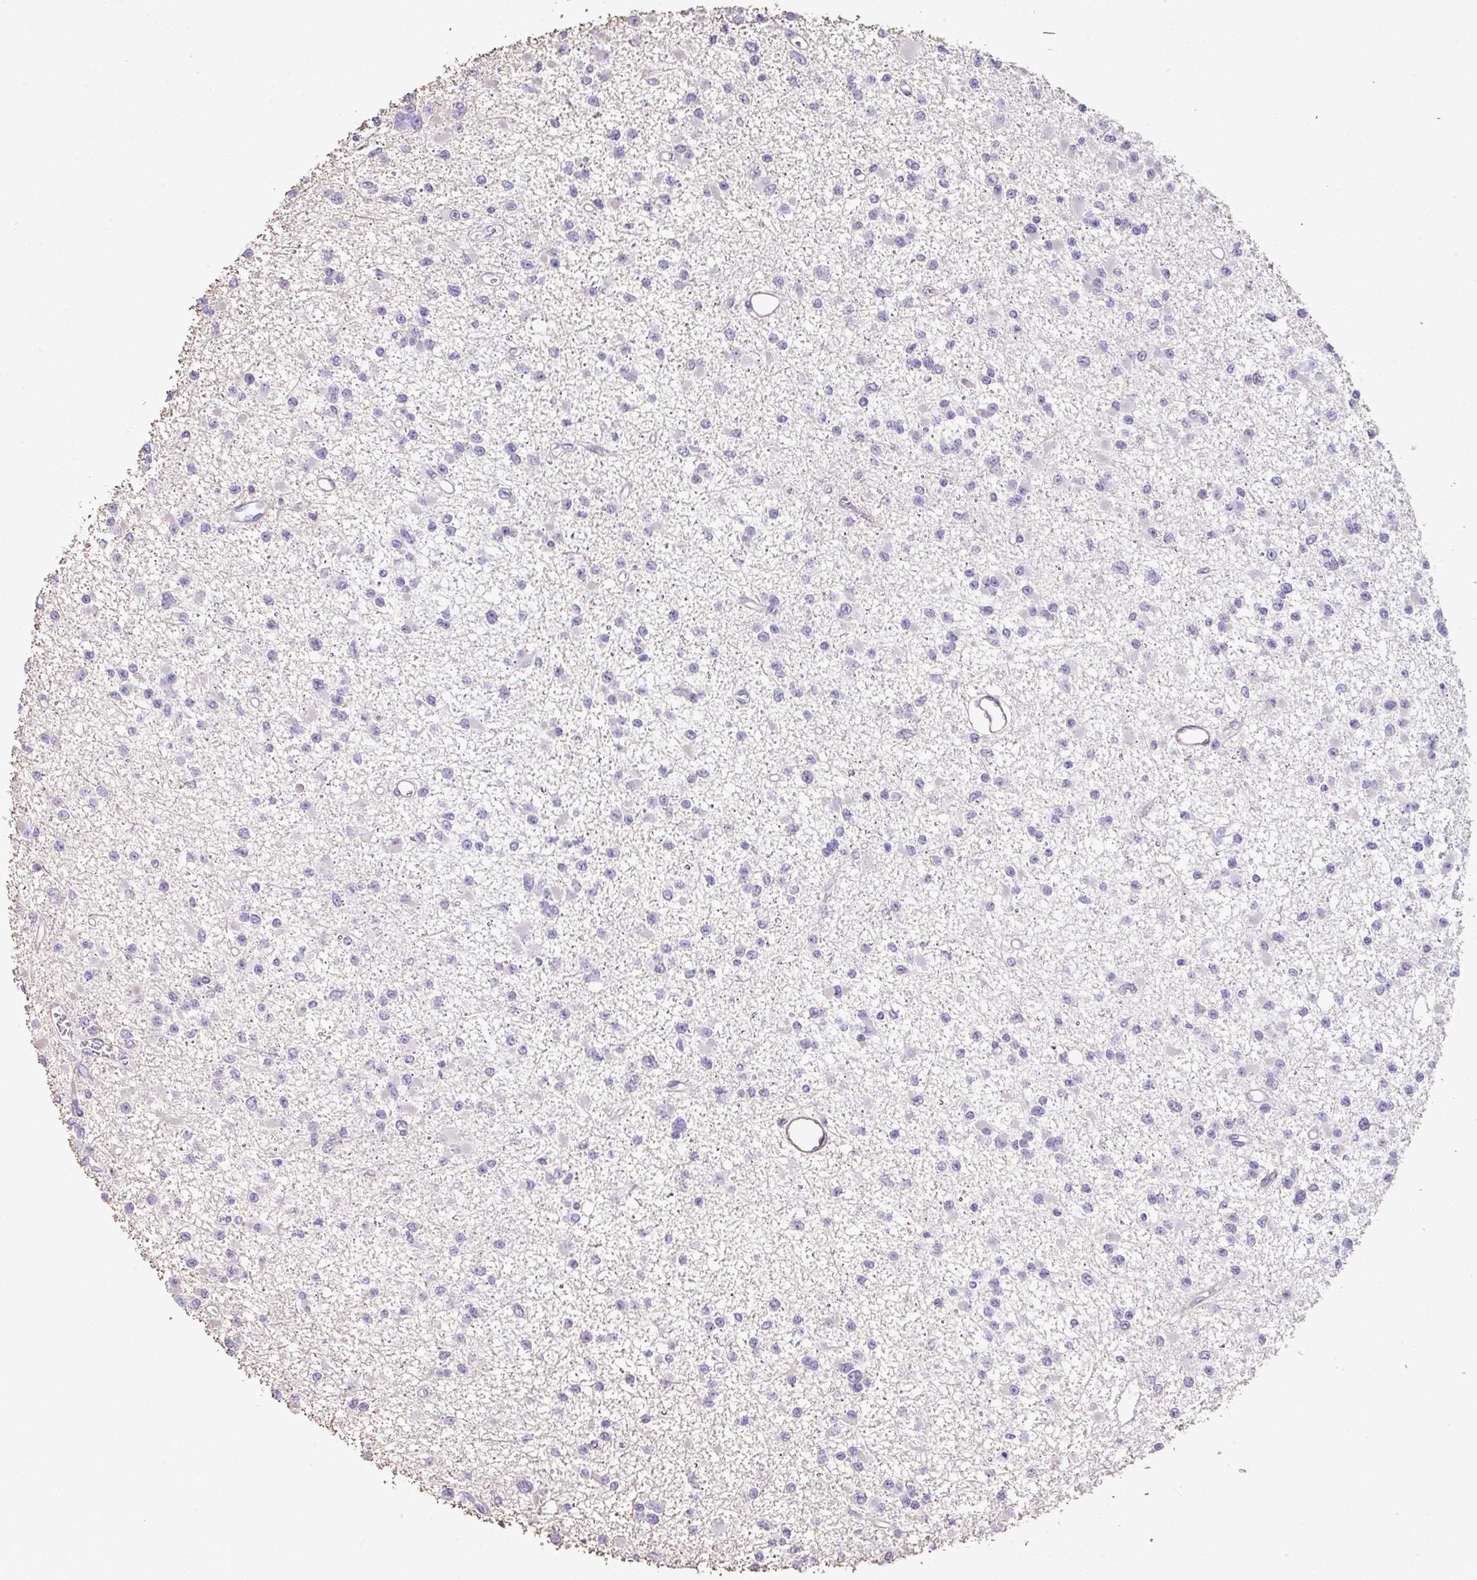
{"staining": {"intensity": "negative", "quantity": "none", "location": "none"}, "tissue": "glioma", "cell_type": "Tumor cells", "image_type": "cancer", "snomed": [{"axis": "morphology", "description": "Glioma, malignant, Low grade"}, {"axis": "topography", "description": "Brain"}], "caption": "A photomicrograph of human low-grade glioma (malignant) is negative for staining in tumor cells.", "gene": "FBXO34", "patient": {"sex": "female", "age": 22}}